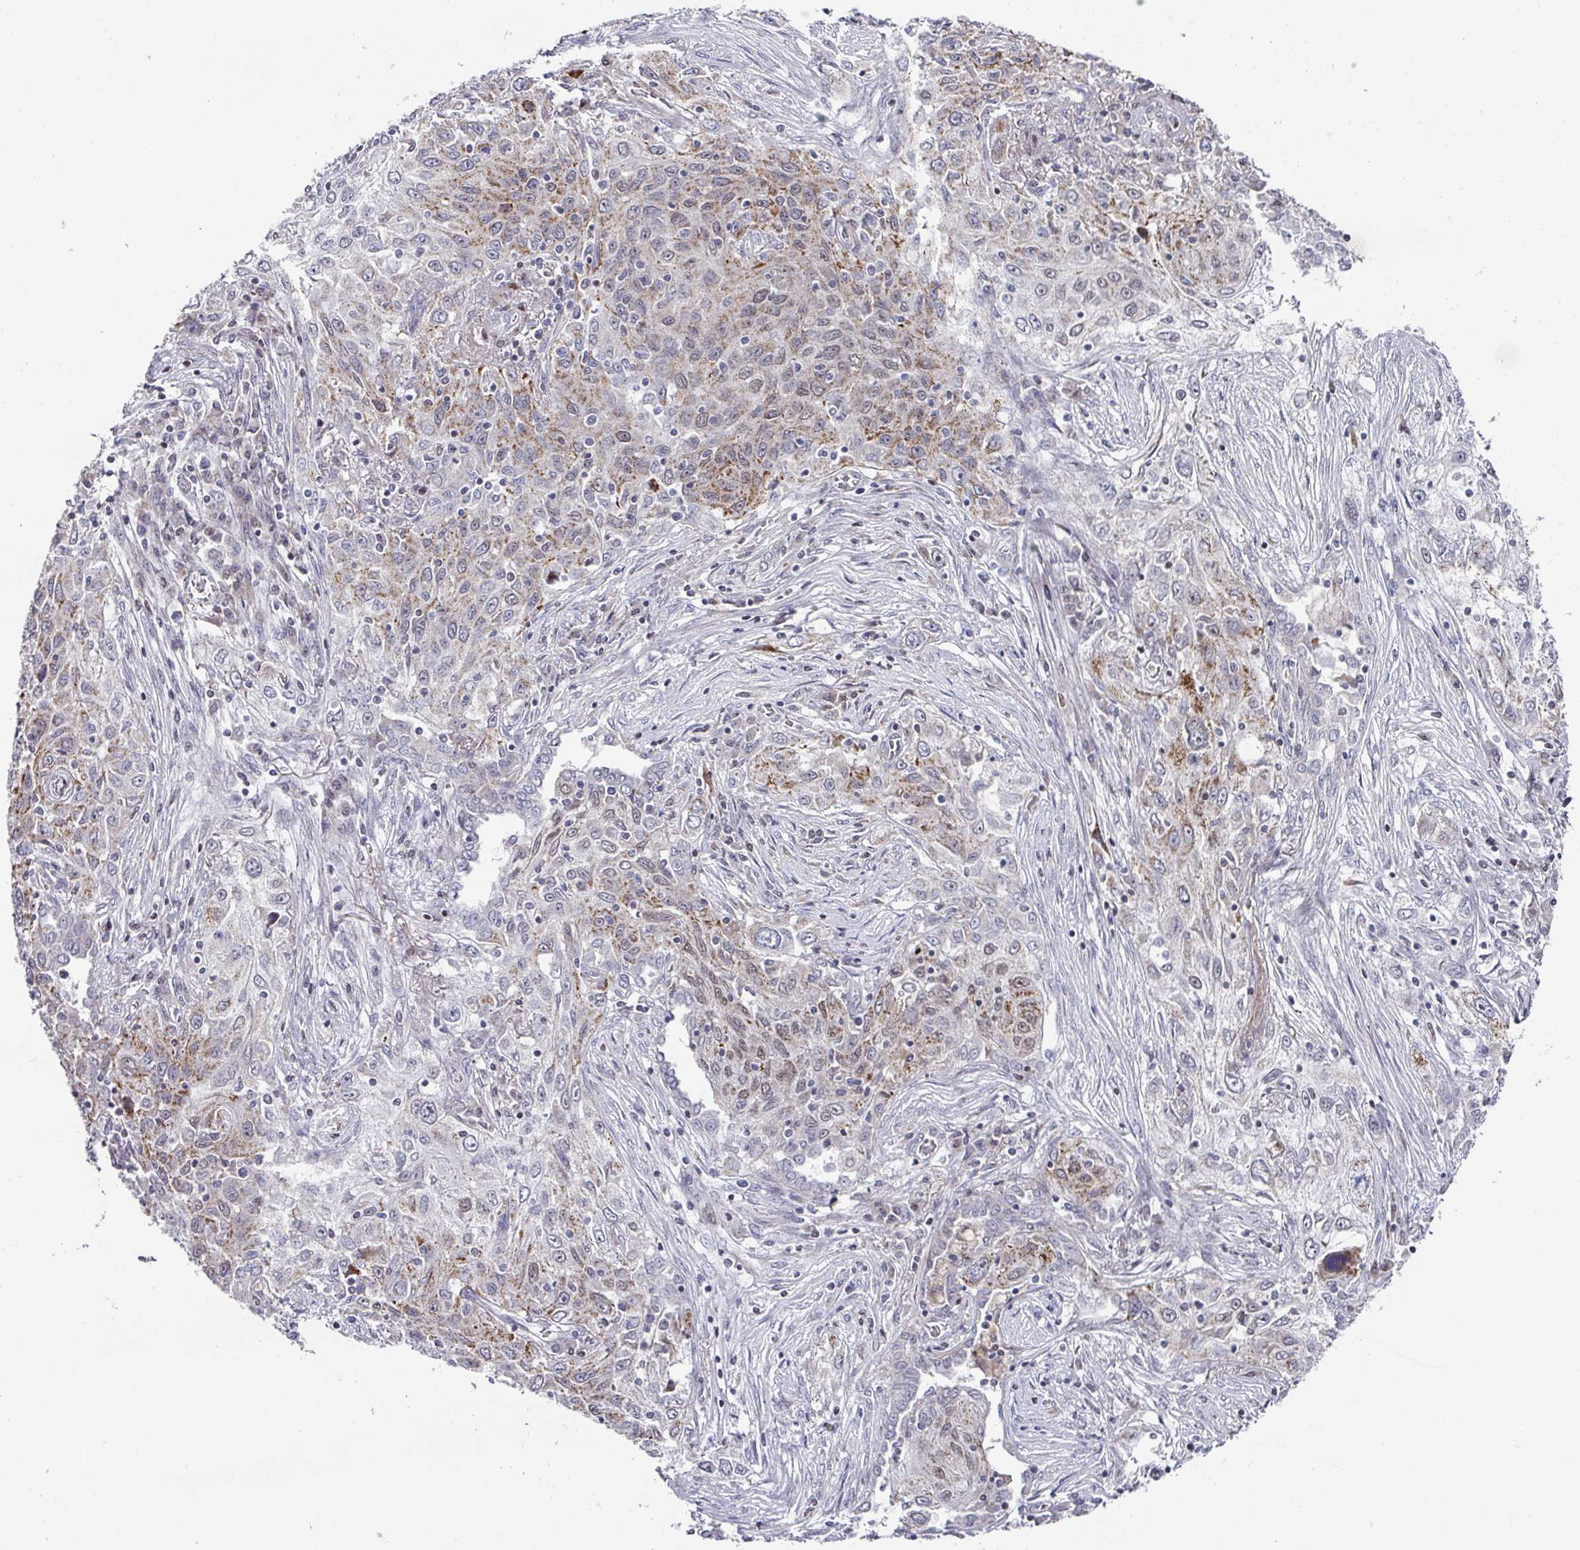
{"staining": {"intensity": "weak", "quantity": "<25%", "location": "cytoplasmic/membranous"}, "tissue": "lung cancer", "cell_type": "Tumor cells", "image_type": "cancer", "snomed": [{"axis": "morphology", "description": "Squamous cell carcinoma, NOS"}, {"axis": "topography", "description": "Lung"}], "caption": "IHC micrograph of neoplastic tissue: lung squamous cell carcinoma stained with DAB (3,3'-diaminobenzidine) exhibits no significant protein positivity in tumor cells.", "gene": "CBX7", "patient": {"sex": "female", "age": 69}}